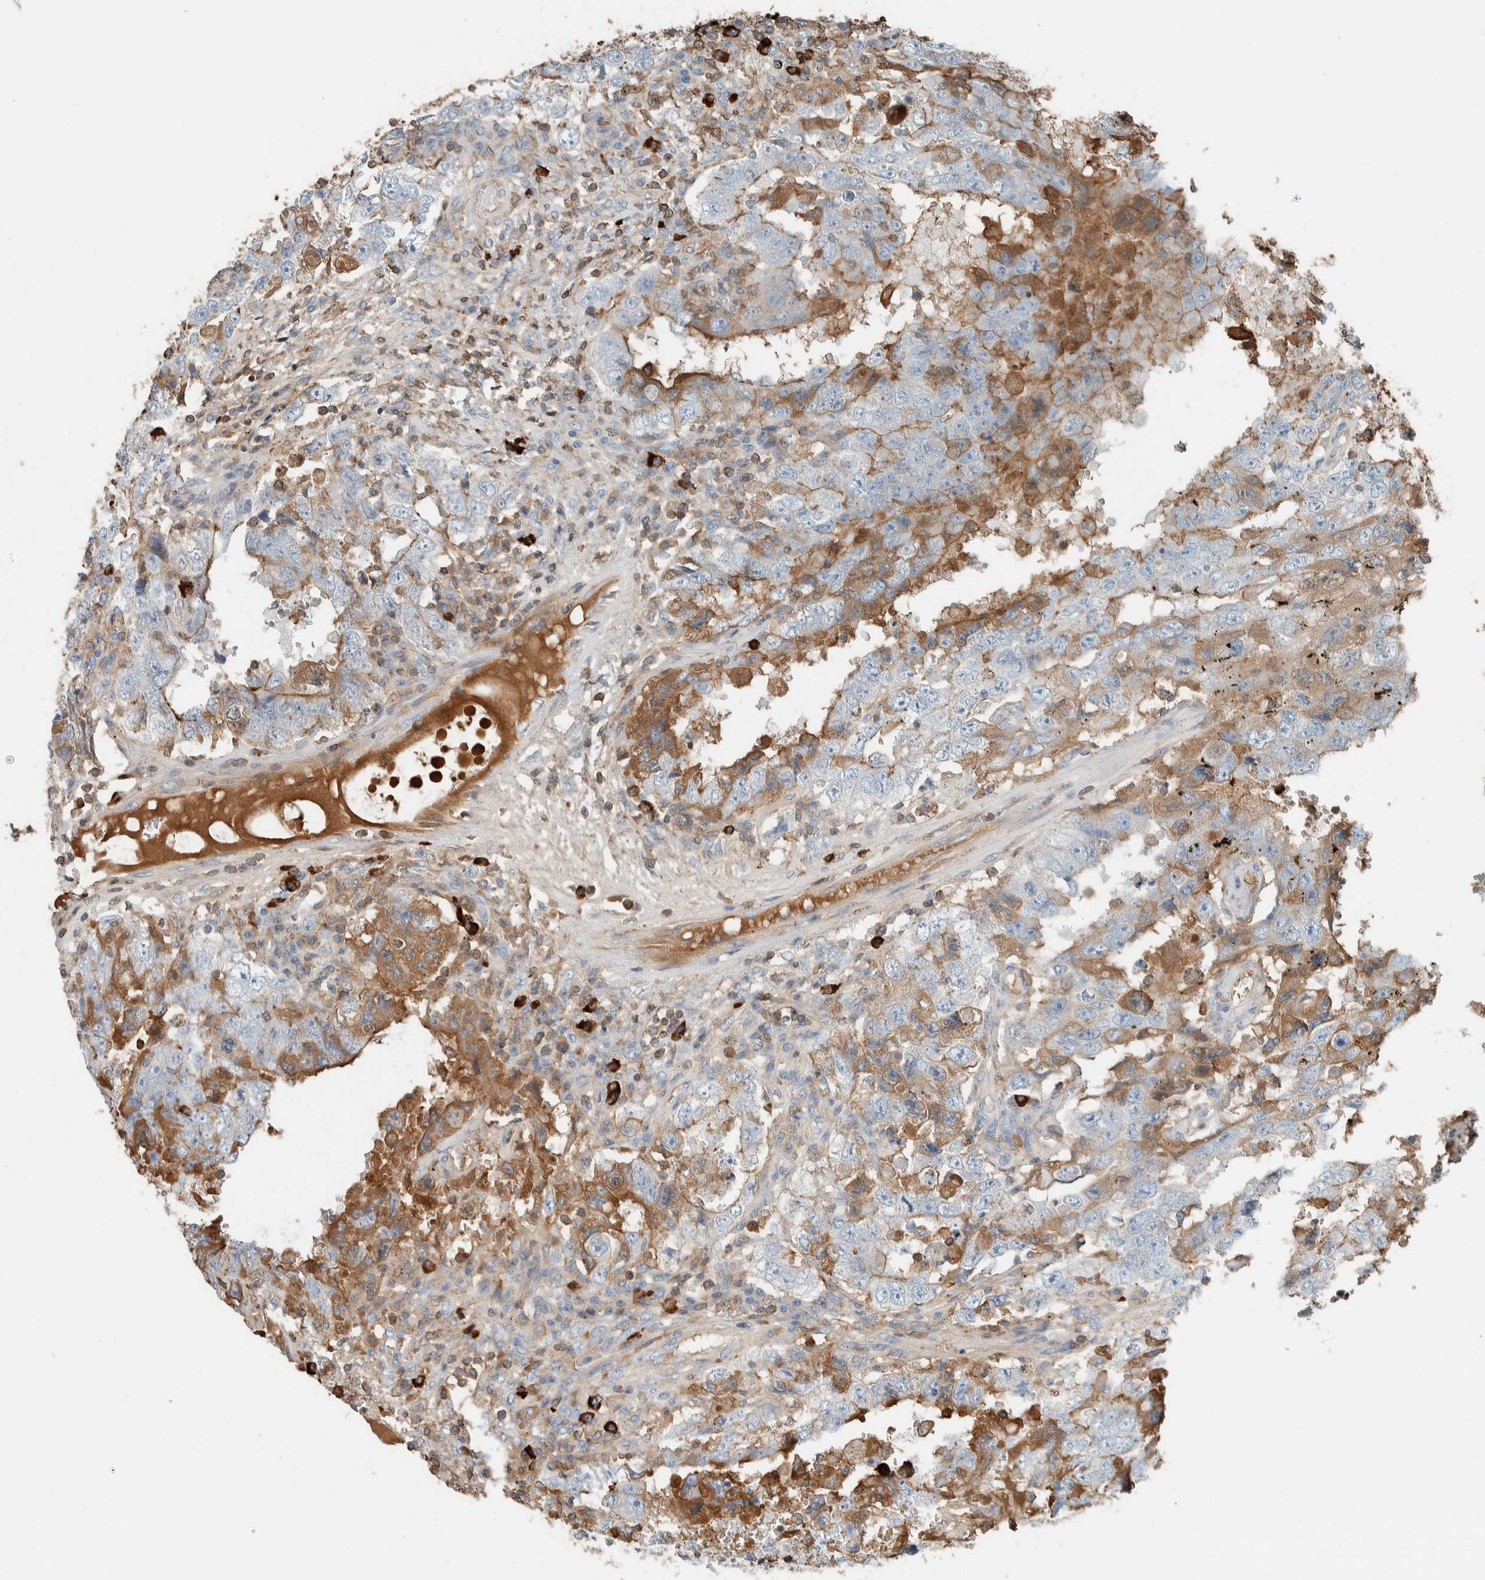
{"staining": {"intensity": "moderate", "quantity": "<25%", "location": "cytoplasmic/membranous"}, "tissue": "testis cancer", "cell_type": "Tumor cells", "image_type": "cancer", "snomed": [{"axis": "morphology", "description": "Carcinoma, Embryonal, NOS"}, {"axis": "topography", "description": "Testis"}], "caption": "Protein staining by immunohistochemistry shows moderate cytoplasmic/membranous positivity in about <25% of tumor cells in testis cancer. (brown staining indicates protein expression, while blue staining denotes nuclei).", "gene": "CTBP2", "patient": {"sex": "male", "age": 26}}